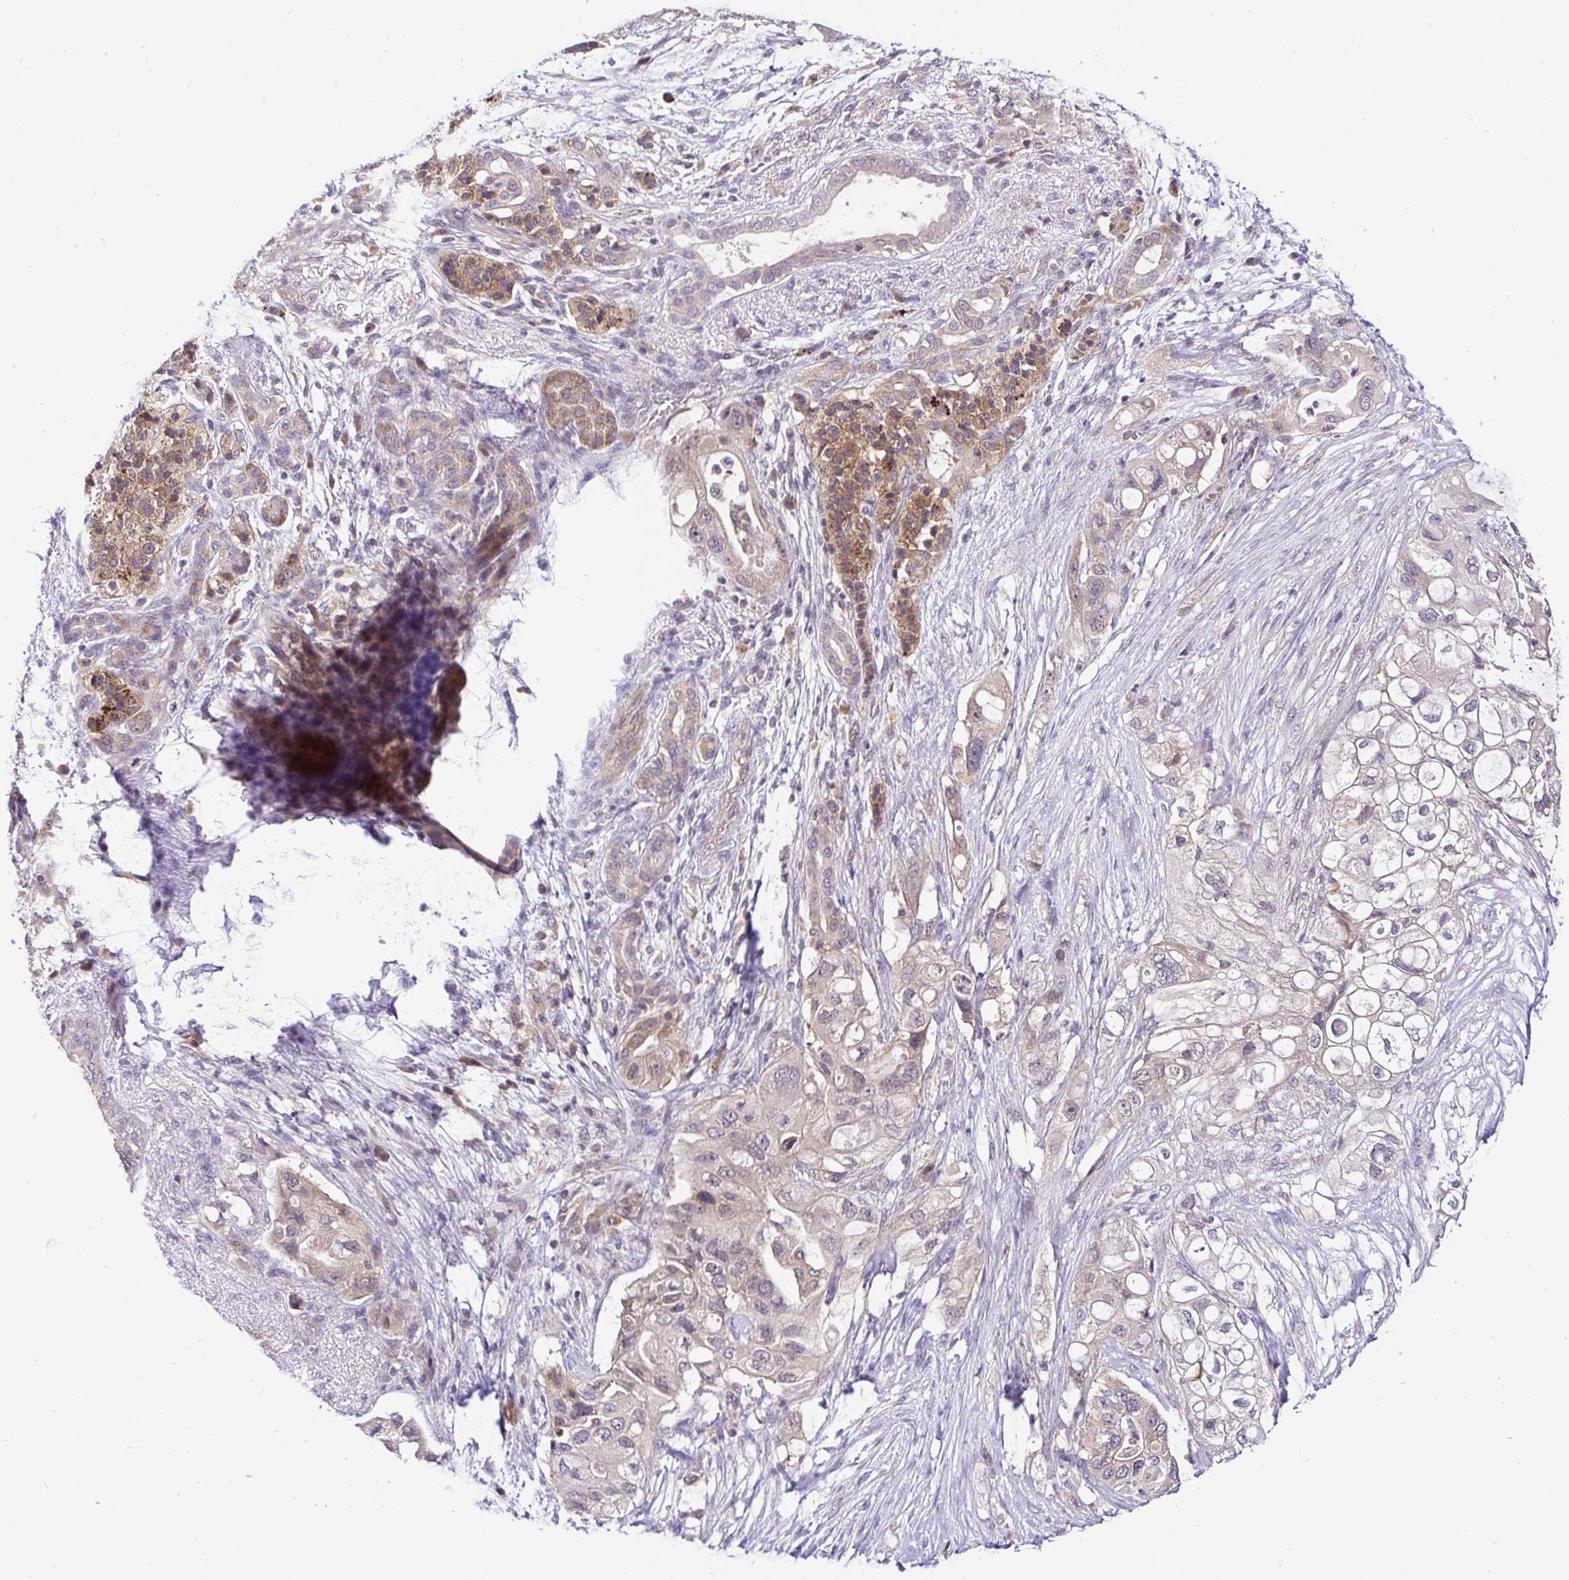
{"staining": {"intensity": "weak", "quantity": "25%-75%", "location": "cytoplasmic/membranous"}, "tissue": "pancreatic cancer", "cell_type": "Tumor cells", "image_type": "cancer", "snomed": [{"axis": "morphology", "description": "Adenocarcinoma, NOS"}, {"axis": "topography", "description": "Pancreas"}], "caption": "Protein expression analysis of pancreatic cancer (adenocarcinoma) demonstrates weak cytoplasmic/membranous expression in about 25%-75% of tumor cells.", "gene": "UBE2M", "patient": {"sex": "female", "age": 72}}